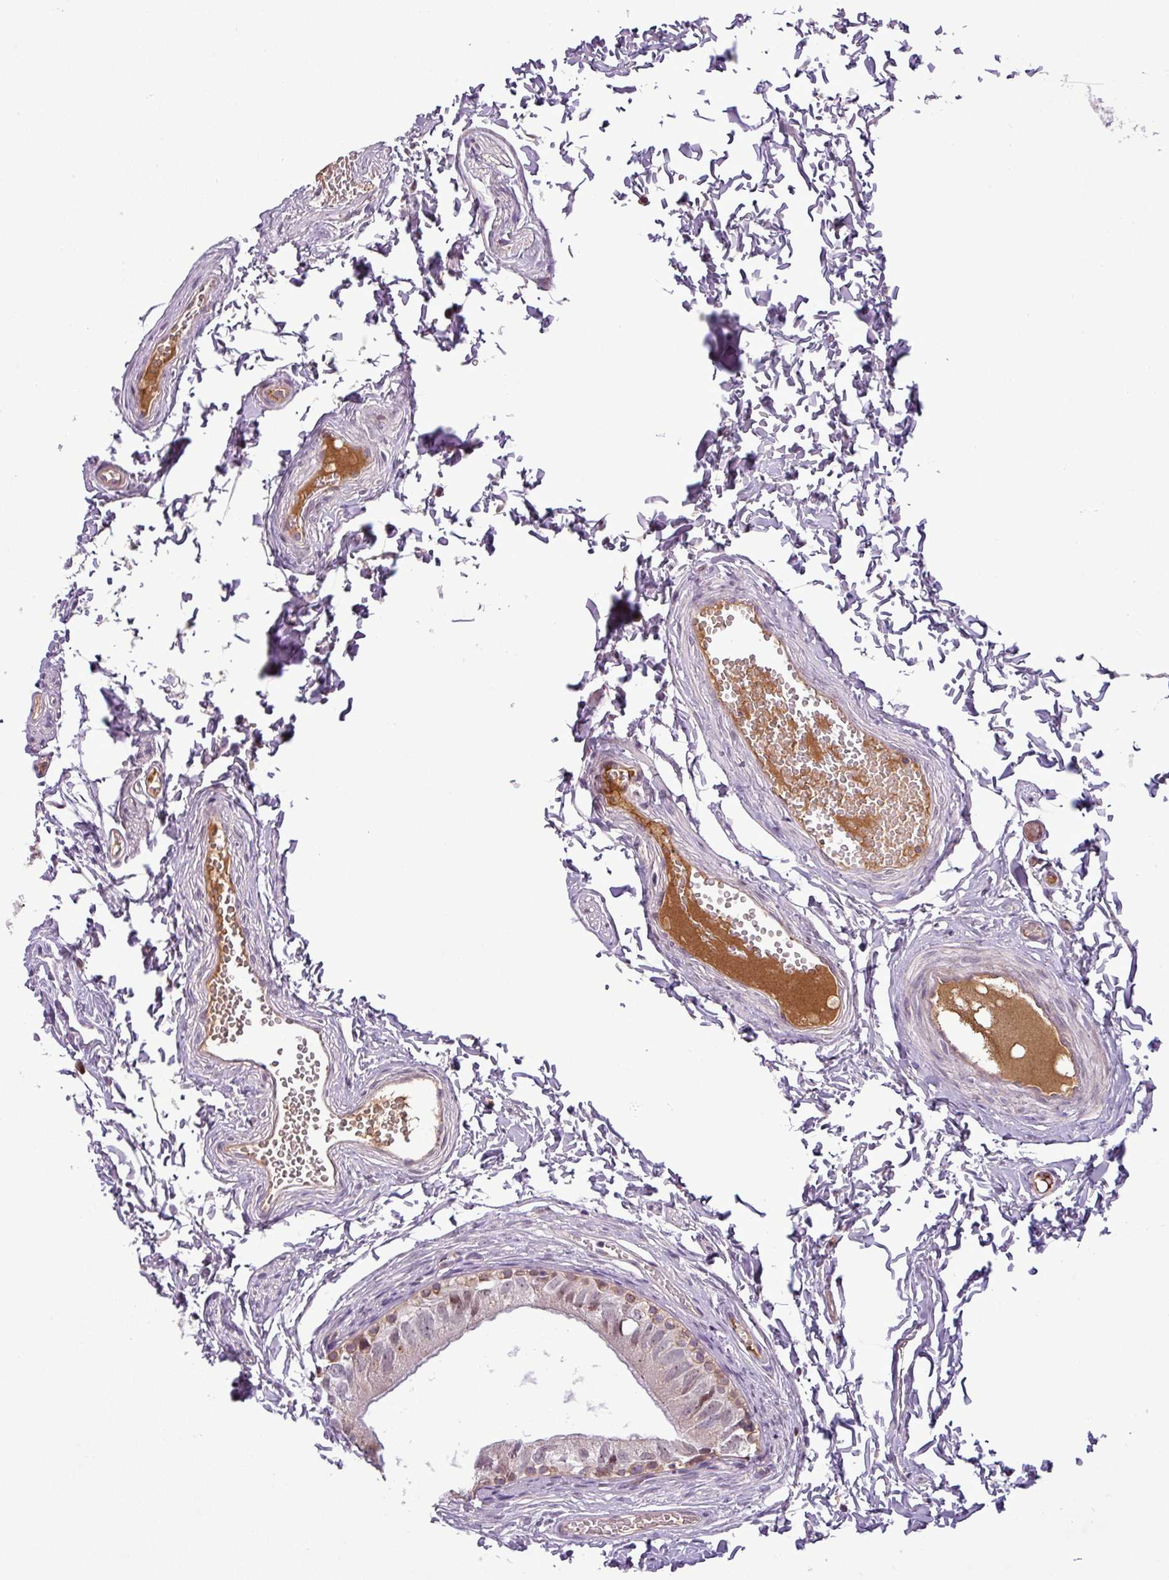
{"staining": {"intensity": "moderate", "quantity": "<25%", "location": "cytoplasmic/membranous,nuclear"}, "tissue": "epididymis", "cell_type": "Glandular cells", "image_type": "normal", "snomed": [{"axis": "morphology", "description": "Normal tissue, NOS"}, {"axis": "topography", "description": "Epididymis"}], "caption": "Brown immunohistochemical staining in unremarkable epididymis exhibits moderate cytoplasmic/membranous,nuclear positivity in about <25% of glandular cells.", "gene": "PCDH1", "patient": {"sex": "male", "age": 37}}